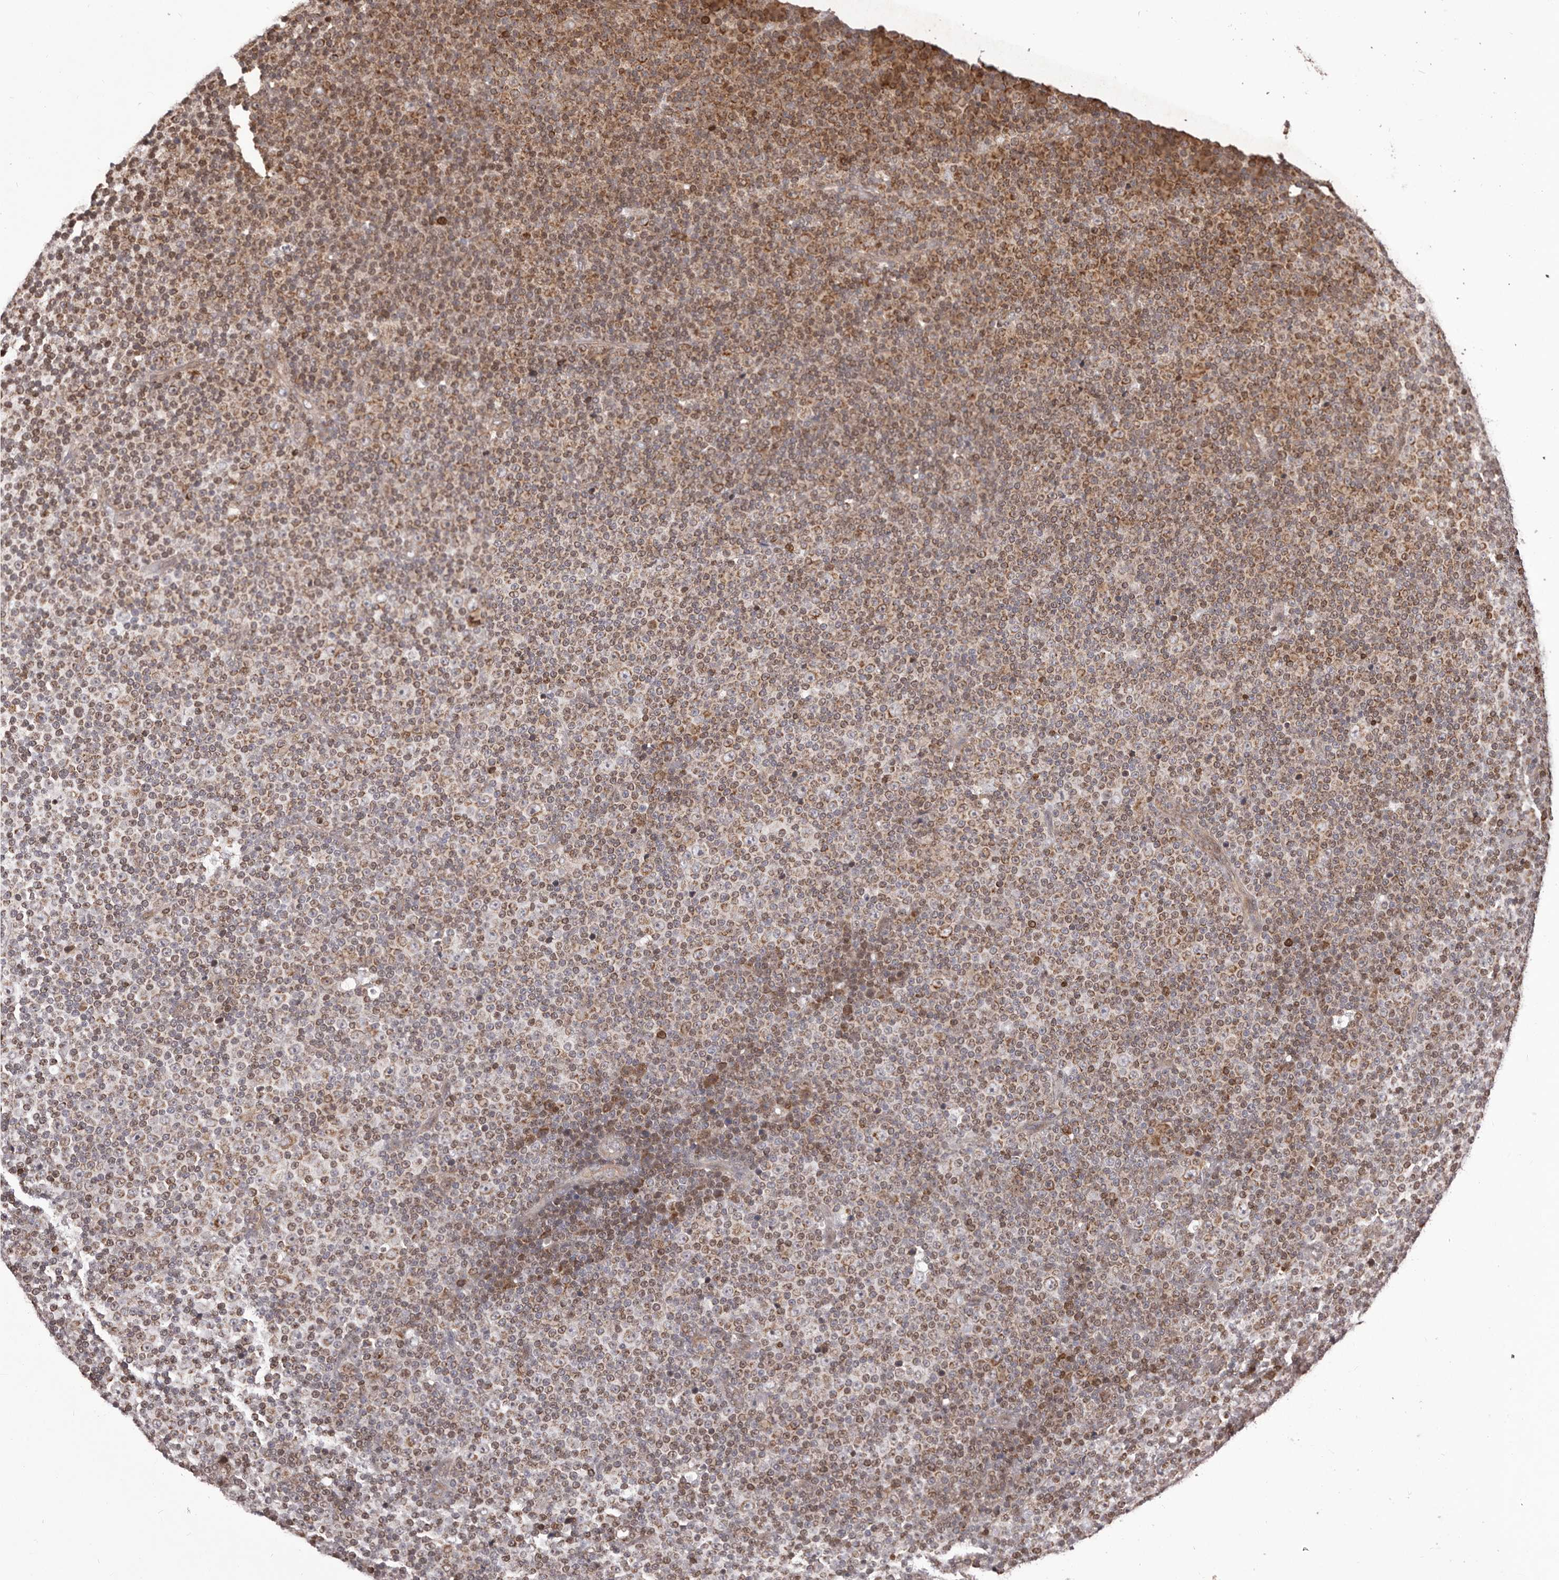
{"staining": {"intensity": "moderate", "quantity": ">75%", "location": "cytoplasmic/membranous"}, "tissue": "lymphoma", "cell_type": "Tumor cells", "image_type": "cancer", "snomed": [{"axis": "morphology", "description": "Malignant lymphoma, non-Hodgkin's type, Low grade"}, {"axis": "topography", "description": "Lymph node"}], "caption": "Moderate cytoplasmic/membranous protein staining is seen in approximately >75% of tumor cells in malignant lymphoma, non-Hodgkin's type (low-grade). The protein of interest is shown in brown color, while the nuclei are stained blue.", "gene": "GFOD1", "patient": {"sex": "female", "age": 67}}